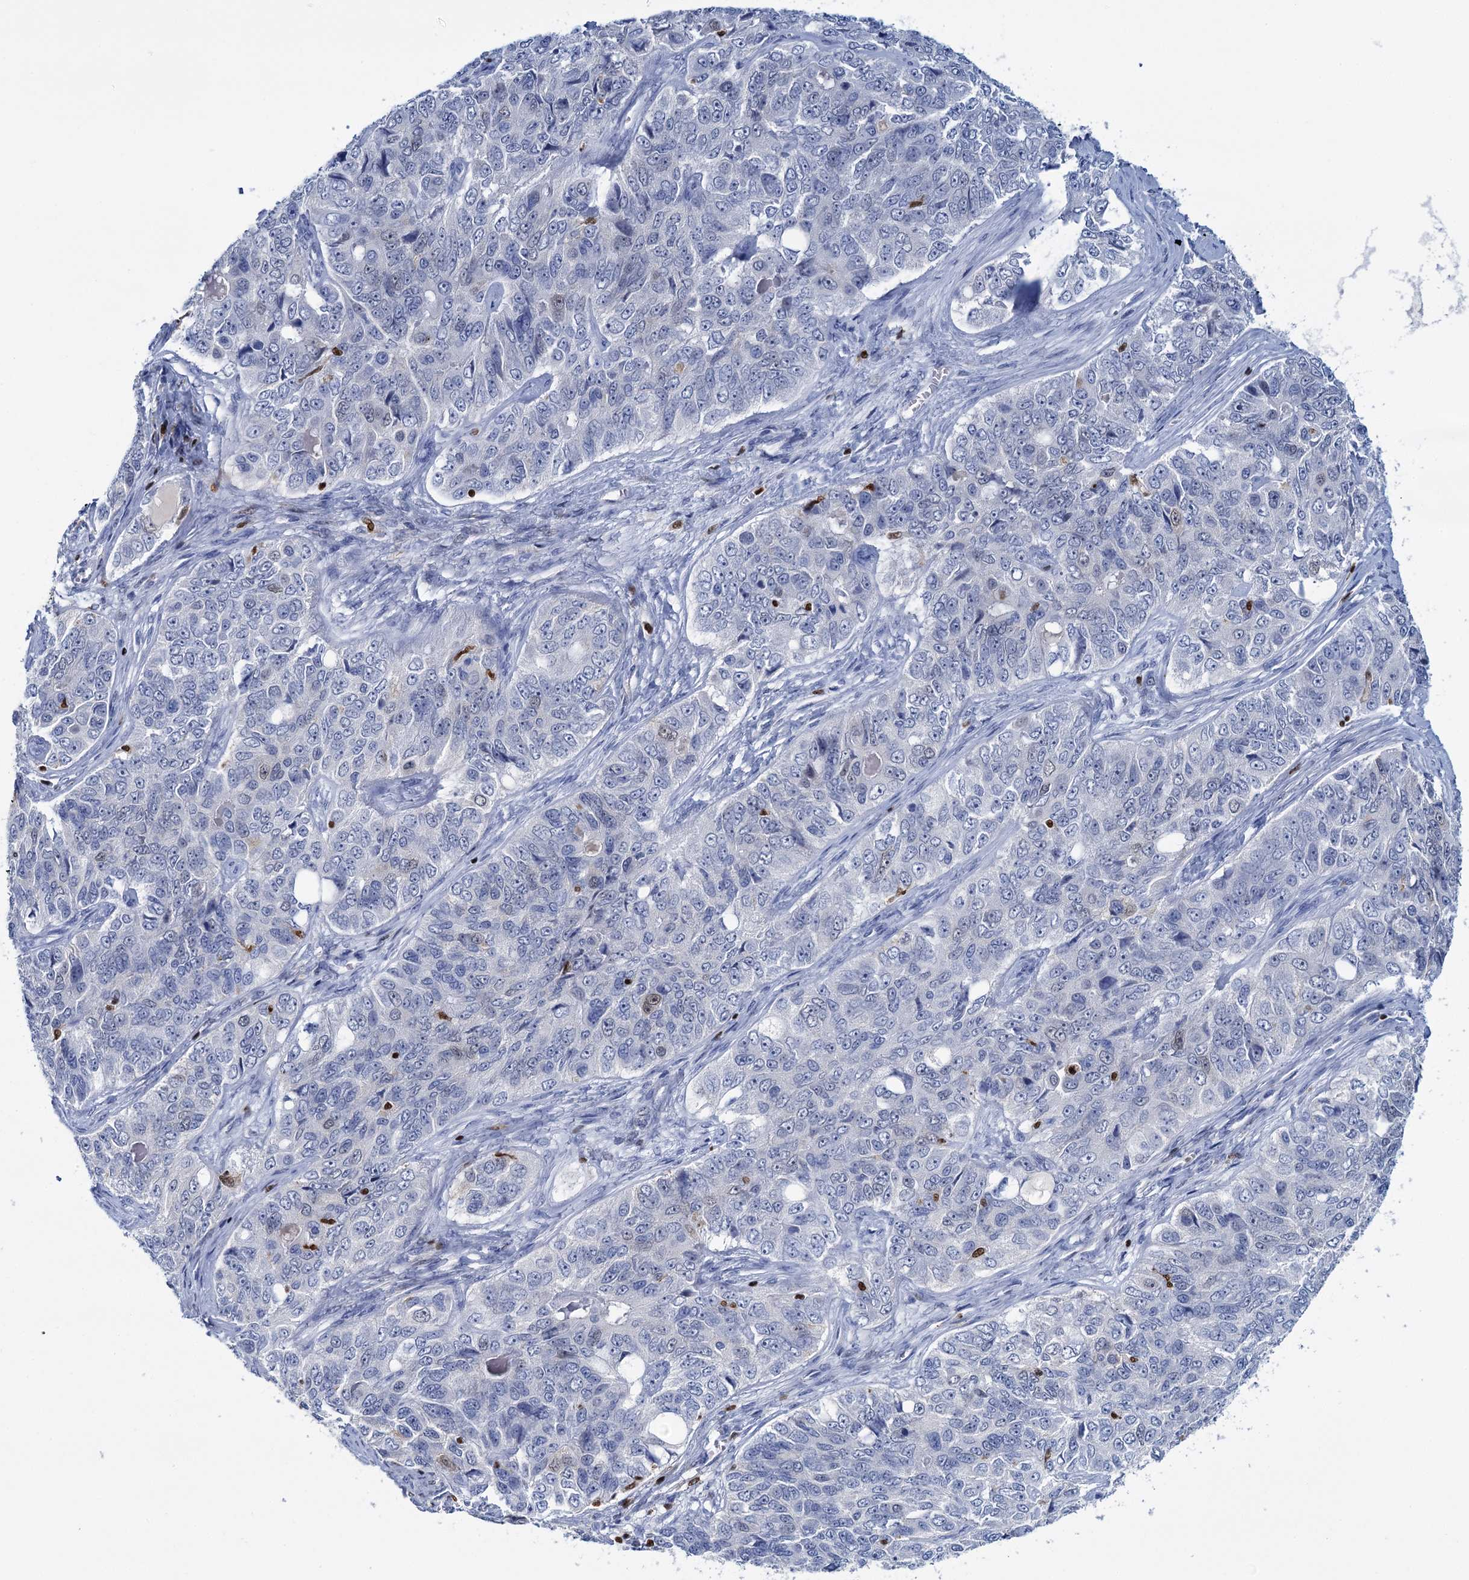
{"staining": {"intensity": "weak", "quantity": "<25%", "location": "nuclear"}, "tissue": "ovarian cancer", "cell_type": "Tumor cells", "image_type": "cancer", "snomed": [{"axis": "morphology", "description": "Carcinoma, endometroid"}, {"axis": "topography", "description": "Ovary"}], "caption": "This is a photomicrograph of immunohistochemistry staining of ovarian cancer (endometroid carcinoma), which shows no positivity in tumor cells.", "gene": "CELF2", "patient": {"sex": "female", "age": 51}}